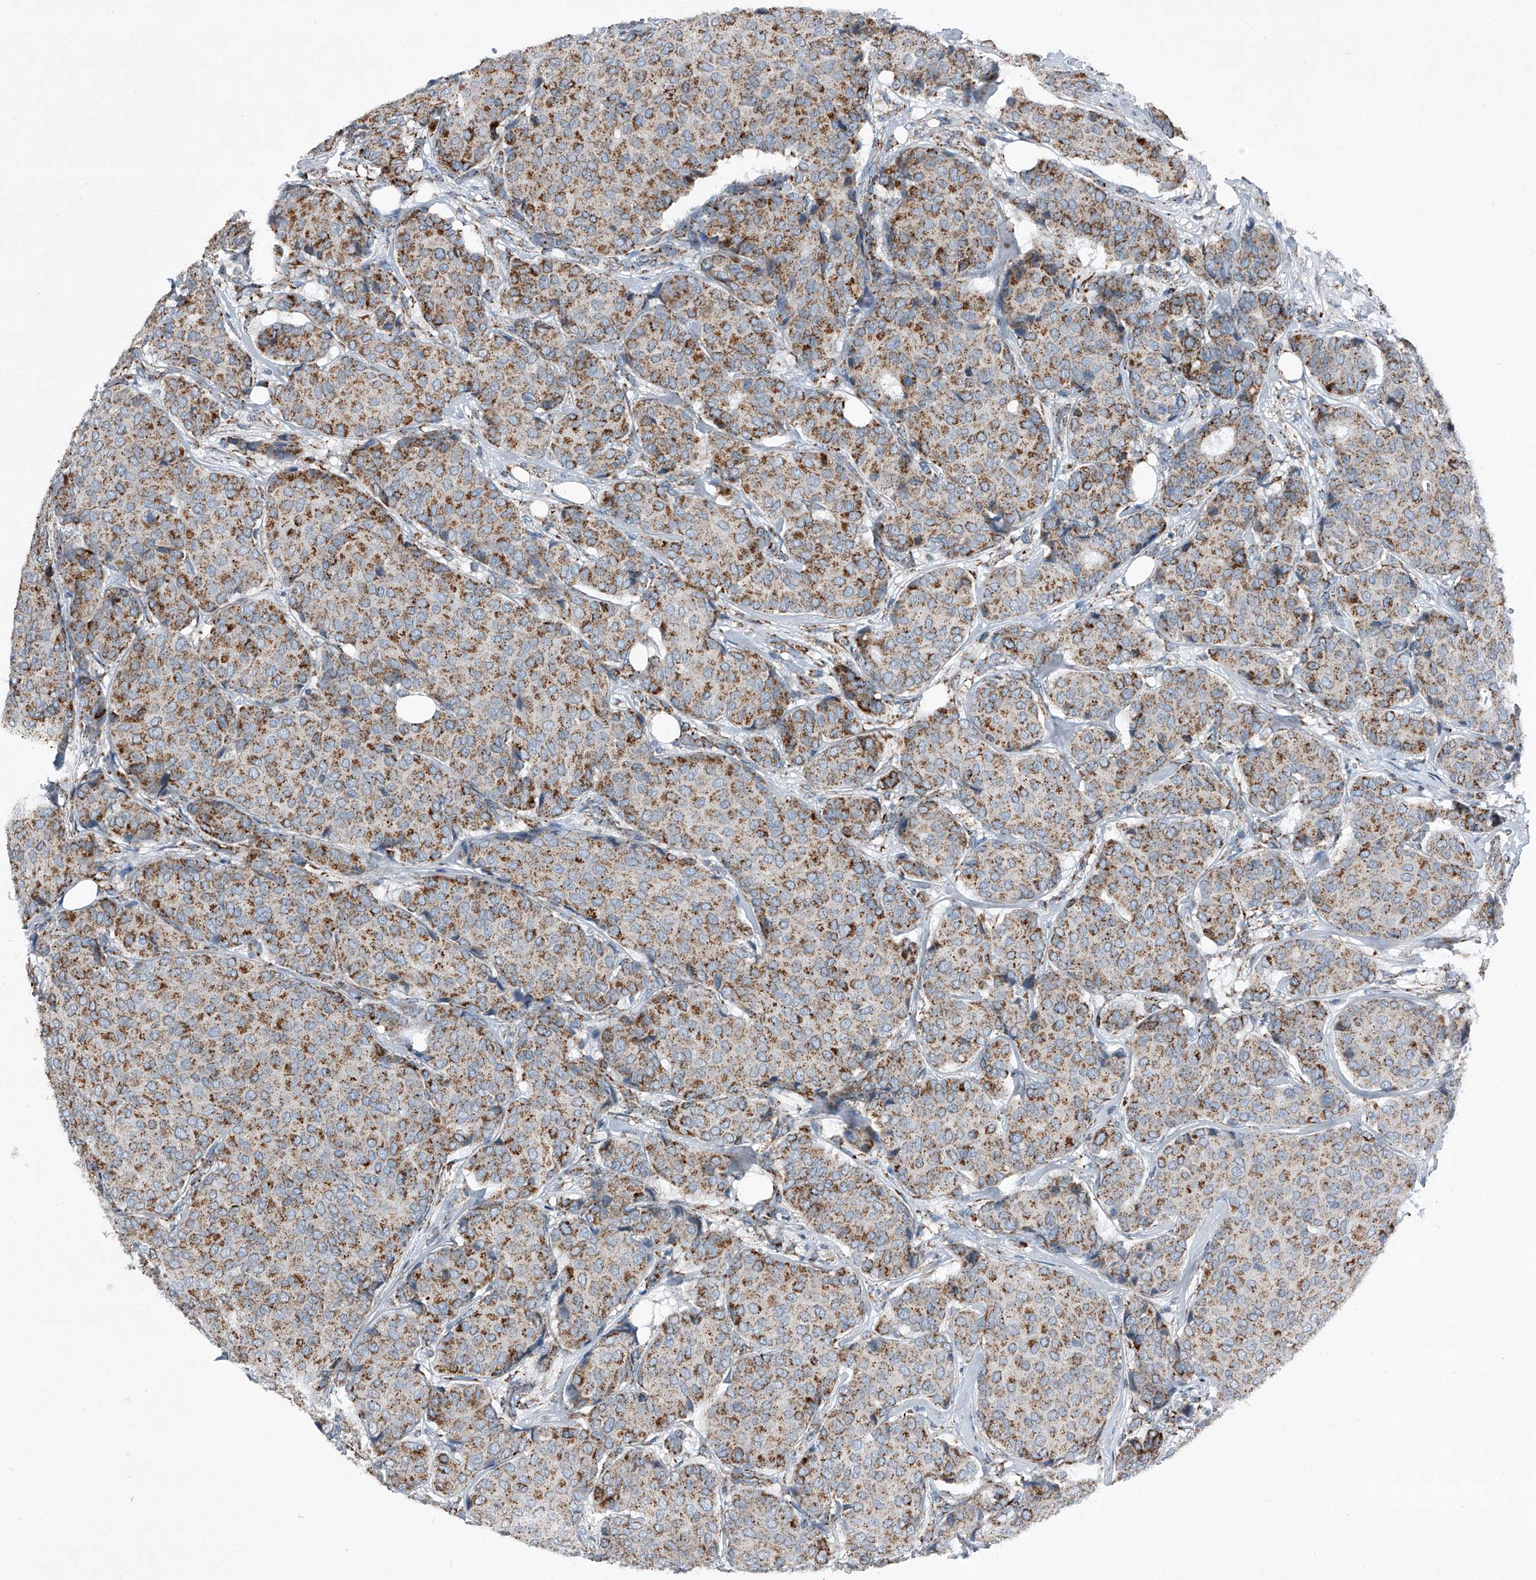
{"staining": {"intensity": "moderate", "quantity": ">75%", "location": "cytoplasmic/membranous"}, "tissue": "breast cancer", "cell_type": "Tumor cells", "image_type": "cancer", "snomed": [{"axis": "morphology", "description": "Duct carcinoma"}, {"axis": "topography", "description": "Breast"}], "caption": "Human breast invasive ductal carcinoma stained with a protein marker displays moderate staining in tumor cells.", "gene": "CHRNA7", "patient": {"sex": "female", "age": 75}}